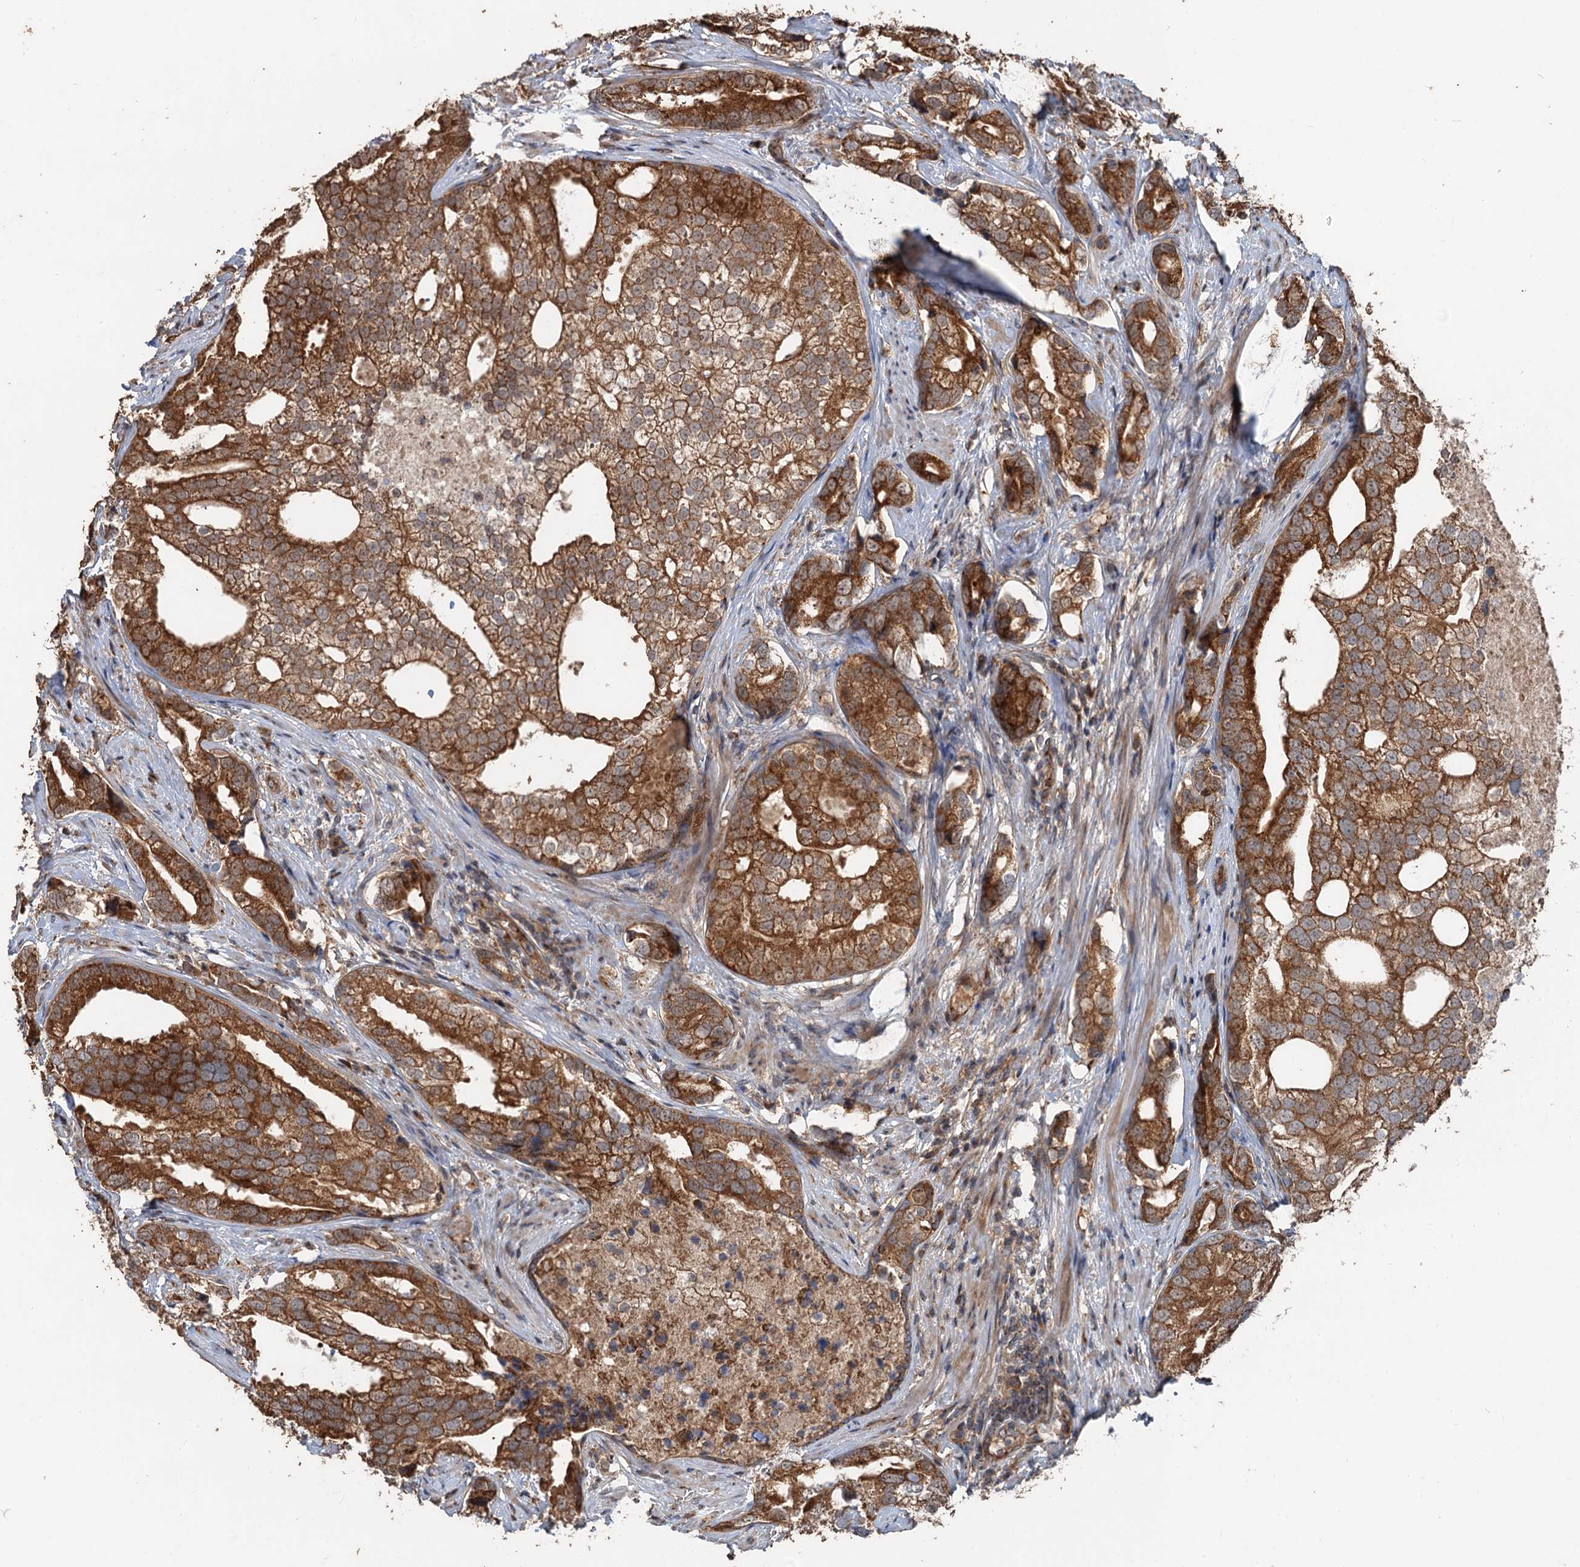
{"staining": {"intensity": "strong", "quantity": ">75%", "location": "cytoplasmic/membranous"}, "tissue": "prostate cancer", "cell_type": "Tumor cells", "image_type": "cancer", "snomed": [{"axis": "morphology", "description": "Adenocarcinoma, High grade"}, {"axis": "topography", "description": "Prostate"}], "caption": "An immunohistochemistry histopathology image of neoplastic tissue is shown. Protein staining in brown labels strong cytoplasmic/membranous positivity in prostate adenocarcinoma (high-grade) within tumor cells. (brown staining indicates protein expression, while blue staining denotes nuclei).", "gene": "DEXI", "patient": {"sex": "male", "age": 75}}